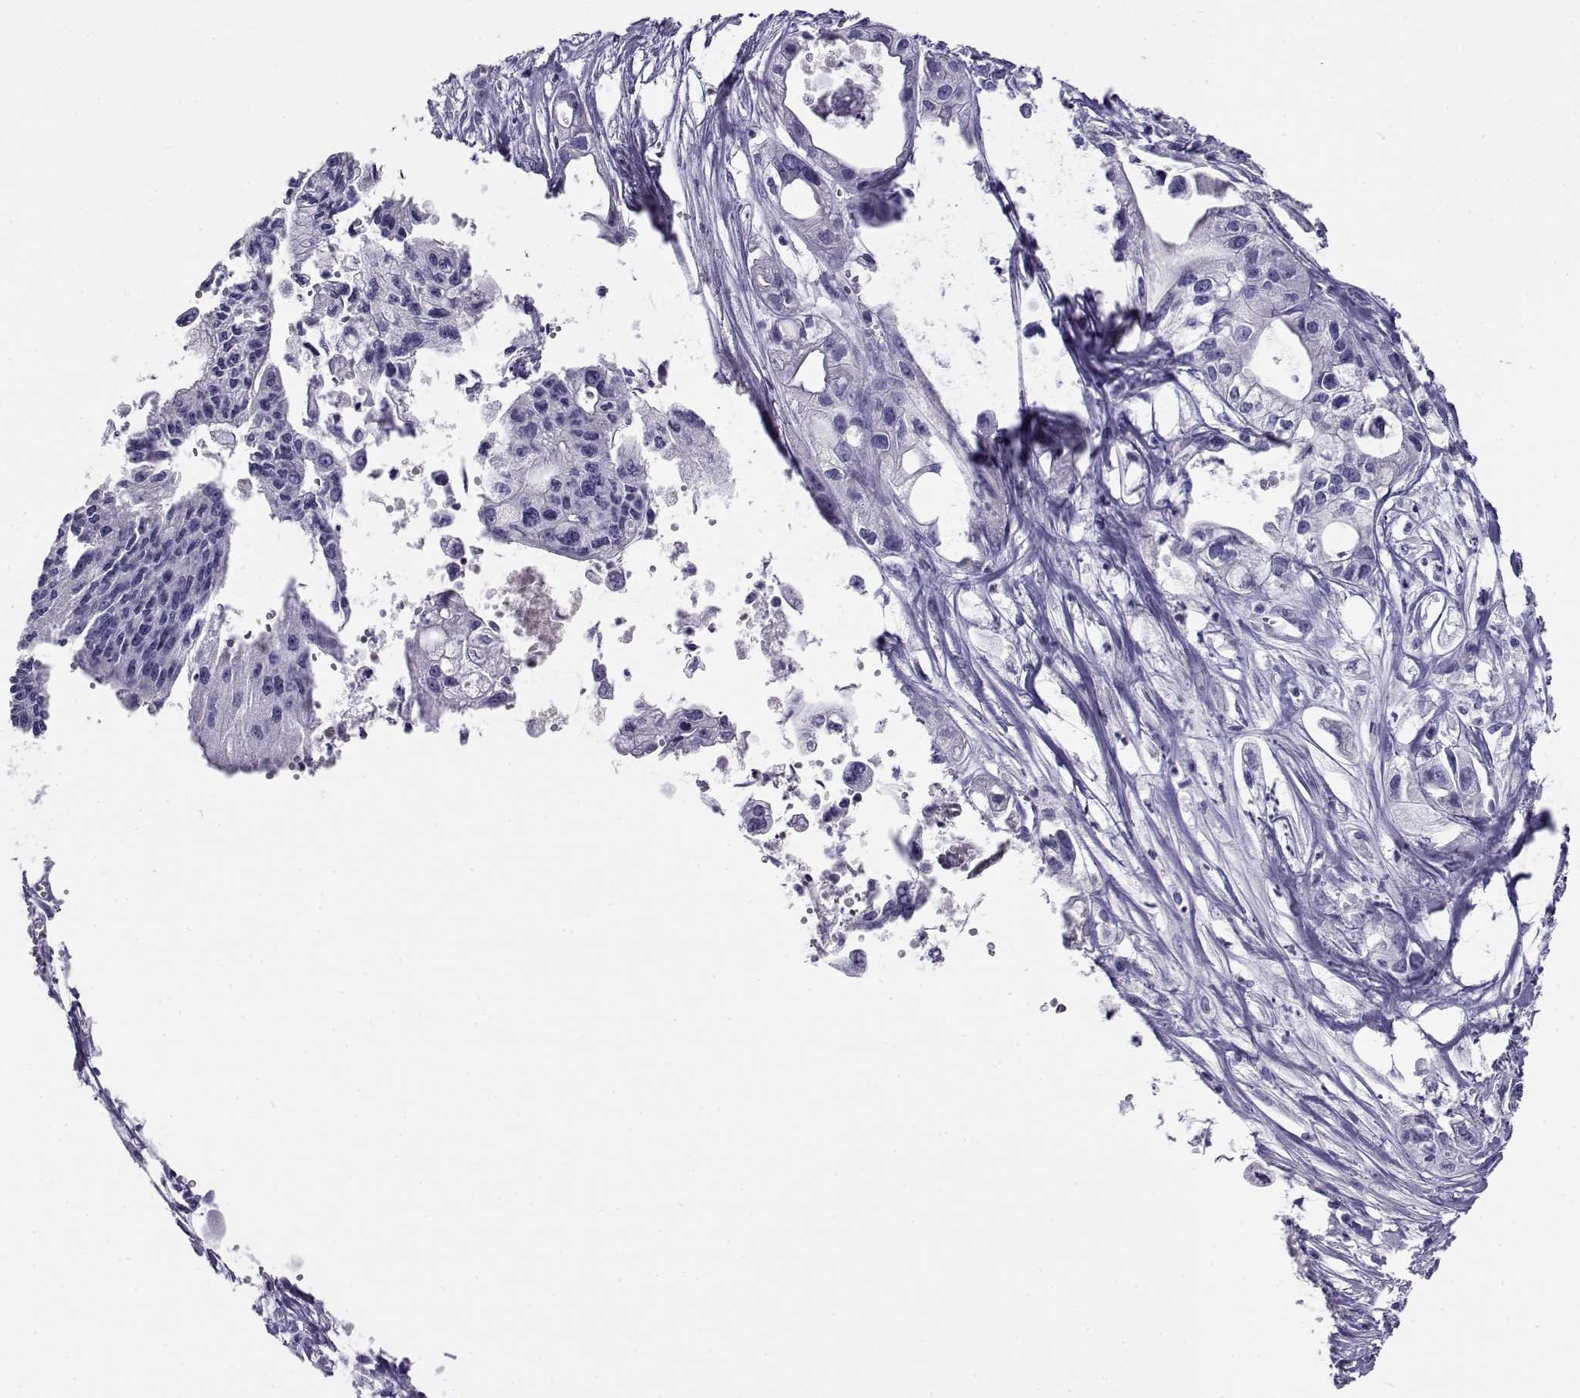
{"staining": {"intensity": "negative", "quantity": "none", "location": "none"}, "tissue": "pancreatic cancer", "cell_type": "Tumor cells", "image_type": "cancer", "snomed": [{"axis": "morphology", "description": "Adenocarcinoma, NOS"}, {"axis": "topography", "description": "Pancreas"}], "caption": "Tumor cells show no significant staining in adenocarcinoma (pancreatic). (Stains: DAB (3,3'-diaminobenzidine) IHC with hematoxylin counter stain, Microscopy: brightfield microscopy at high magnification).", "gene": "CABS1", "patient": {"sex": "male", "age": 70}}